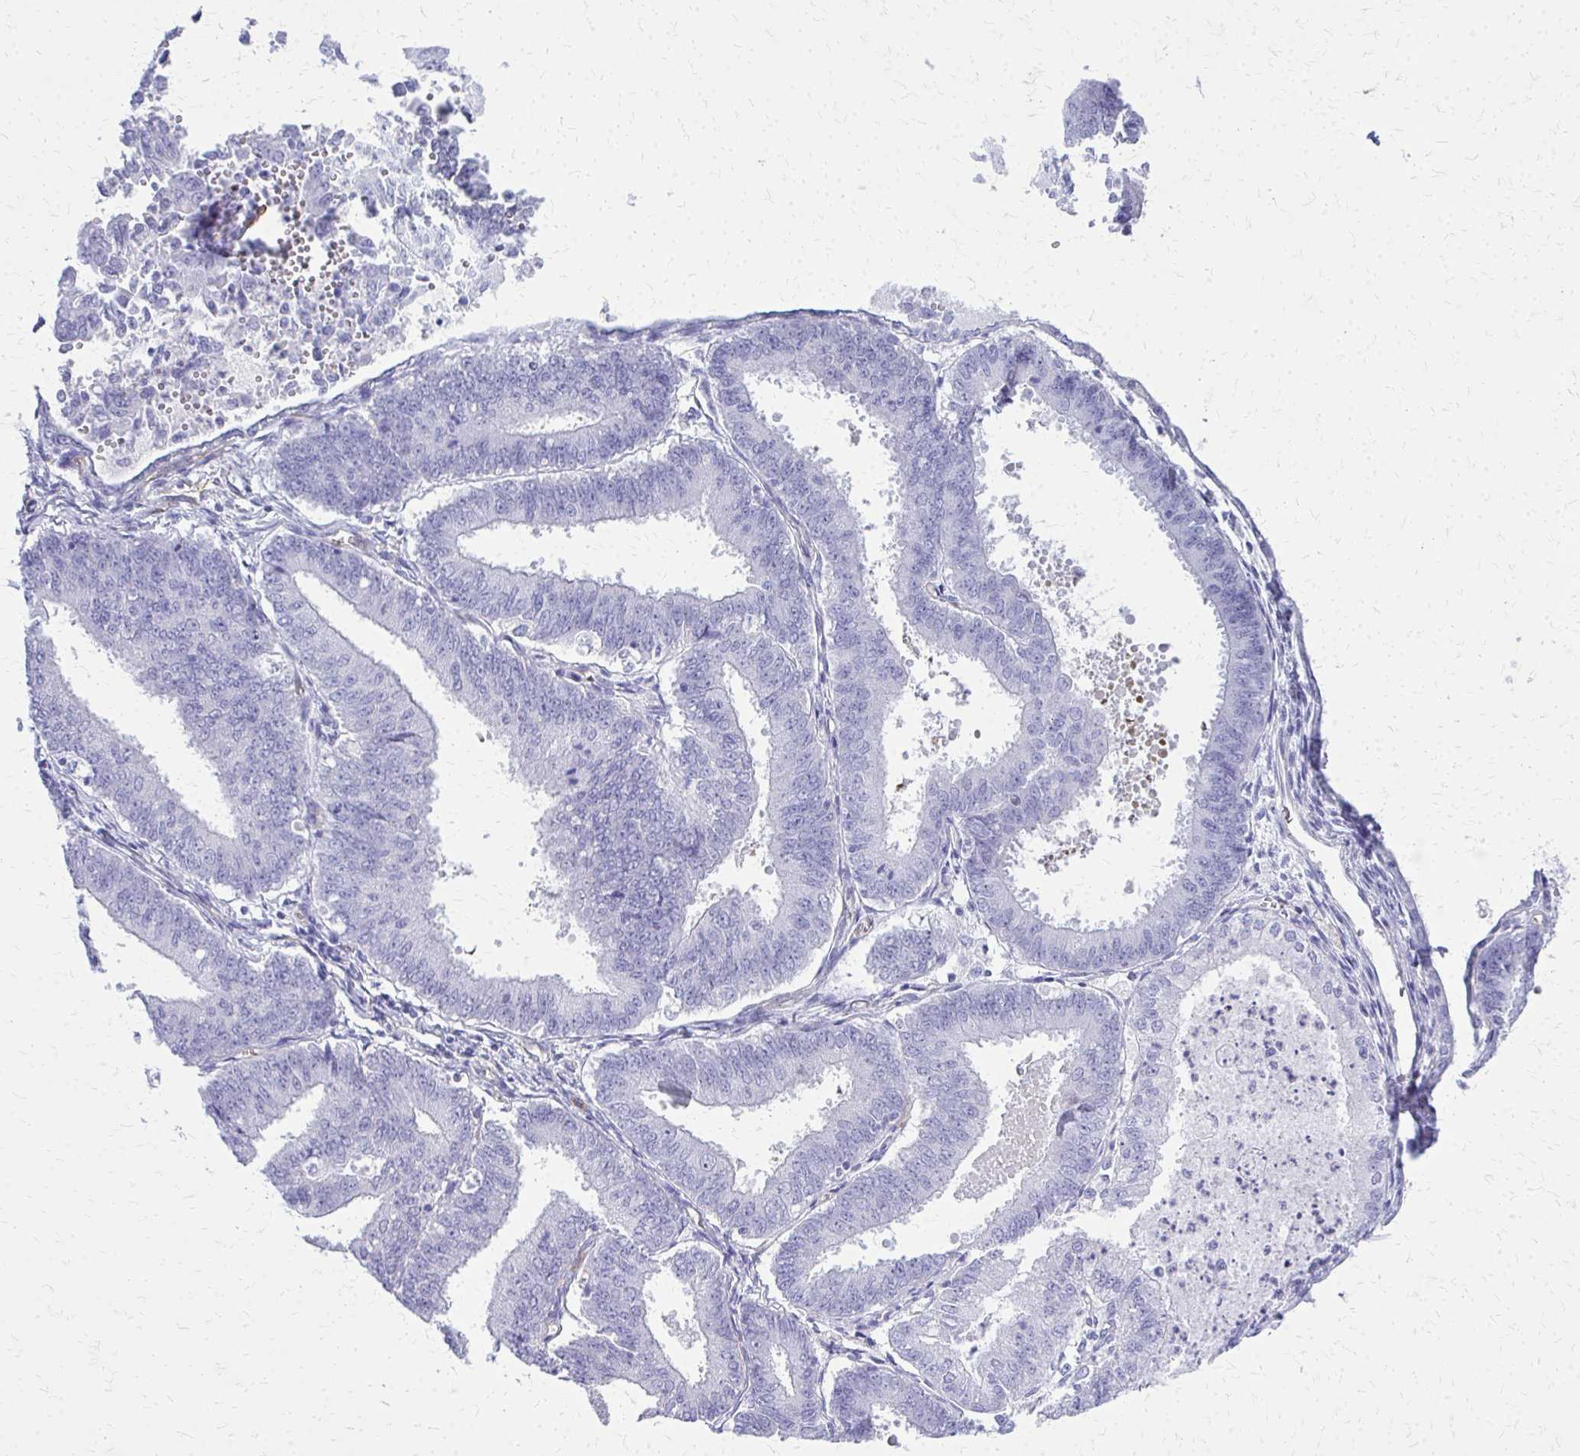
{"staining": {"intensity": "negative", "quantity": "none", "location": "none"}, "tissue": "endometrial cancer", "cell_type": "Tumor cells", "image_type": "cancer", "snomed": [{"axis": "morphology", "description": "Adenocarcinoma, NOS"}, {"axis": "topography", "description": "Endometrium"}], "caption": "Image shows no protein expression in tumor cells of endometrial cancer tissue. Brightfield microscopy of immunohistochemistry stained with DAB (brown) and hematoxylin (blue), captured at high magnification.", "gene": "TPSG1", "patient": {"sex": "female", "age": 73}}